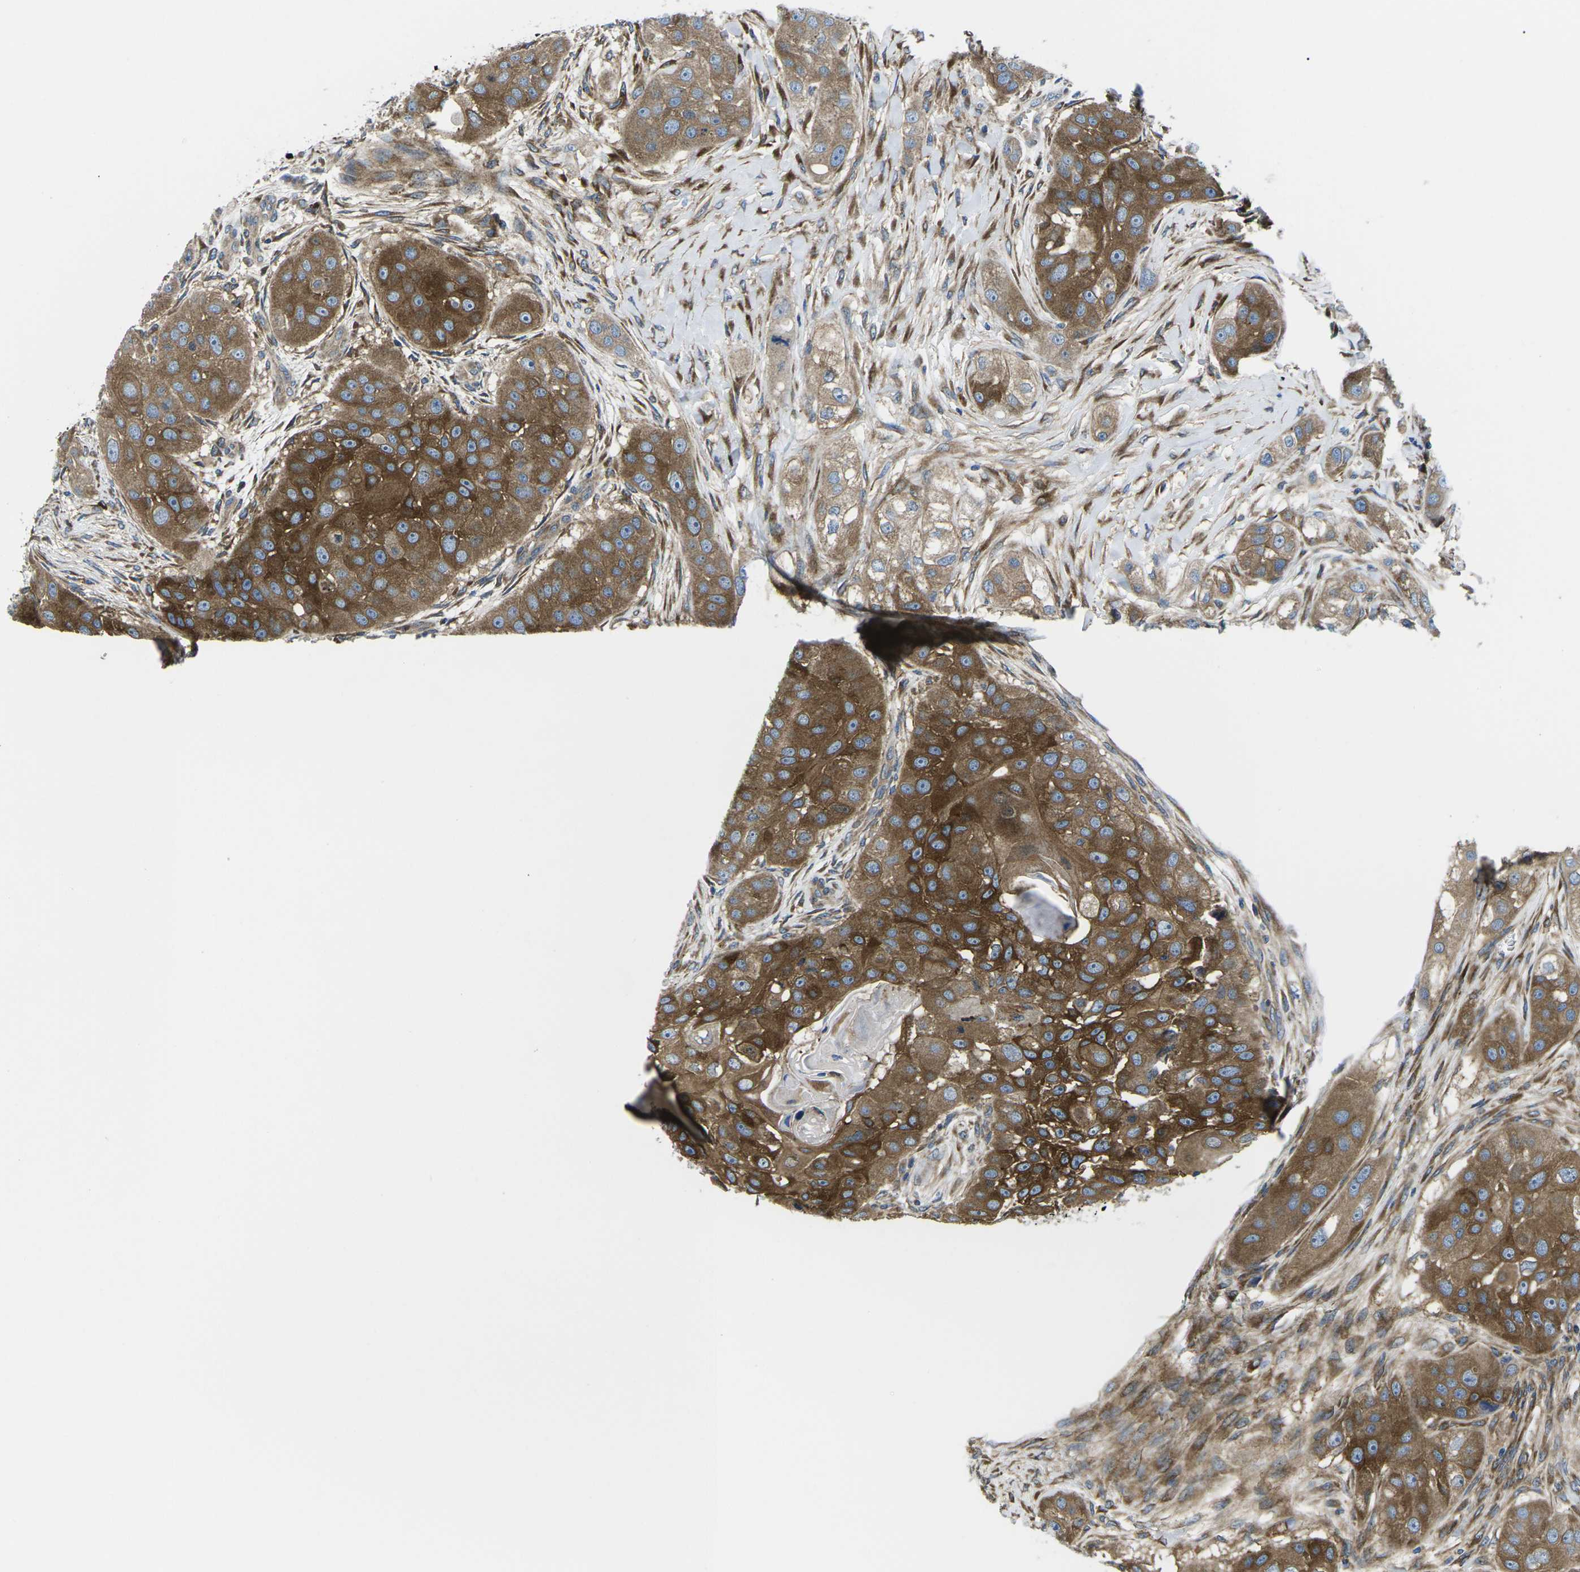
{"staining": {"intensity": "strong", "quantity": ">75%", "location": "cytoplasmic/membranous"}, "tissue": "head and neck cancer", "cell_type": "Tumor cells", "image_type": "cancer", "snomed": [{"axis": "morphology", "description": "Normal tissue, NOS"}, {"axis": "morphology", "description": "Squamous cell carcinoma, NOS"}, {"axis": "topography", "description": "Skeletal muscle"}, {"axis": "topography", "description": "Head-Neck"}], "caption": "Head and neck squamous cell carcinoma stained for a protein (brown) reveals strong cytoplasmic/membranous positive expression in approximately >75% of tumor cells.", "gene": "DLG1", "patient": {"sex": "male", "age": 51}}